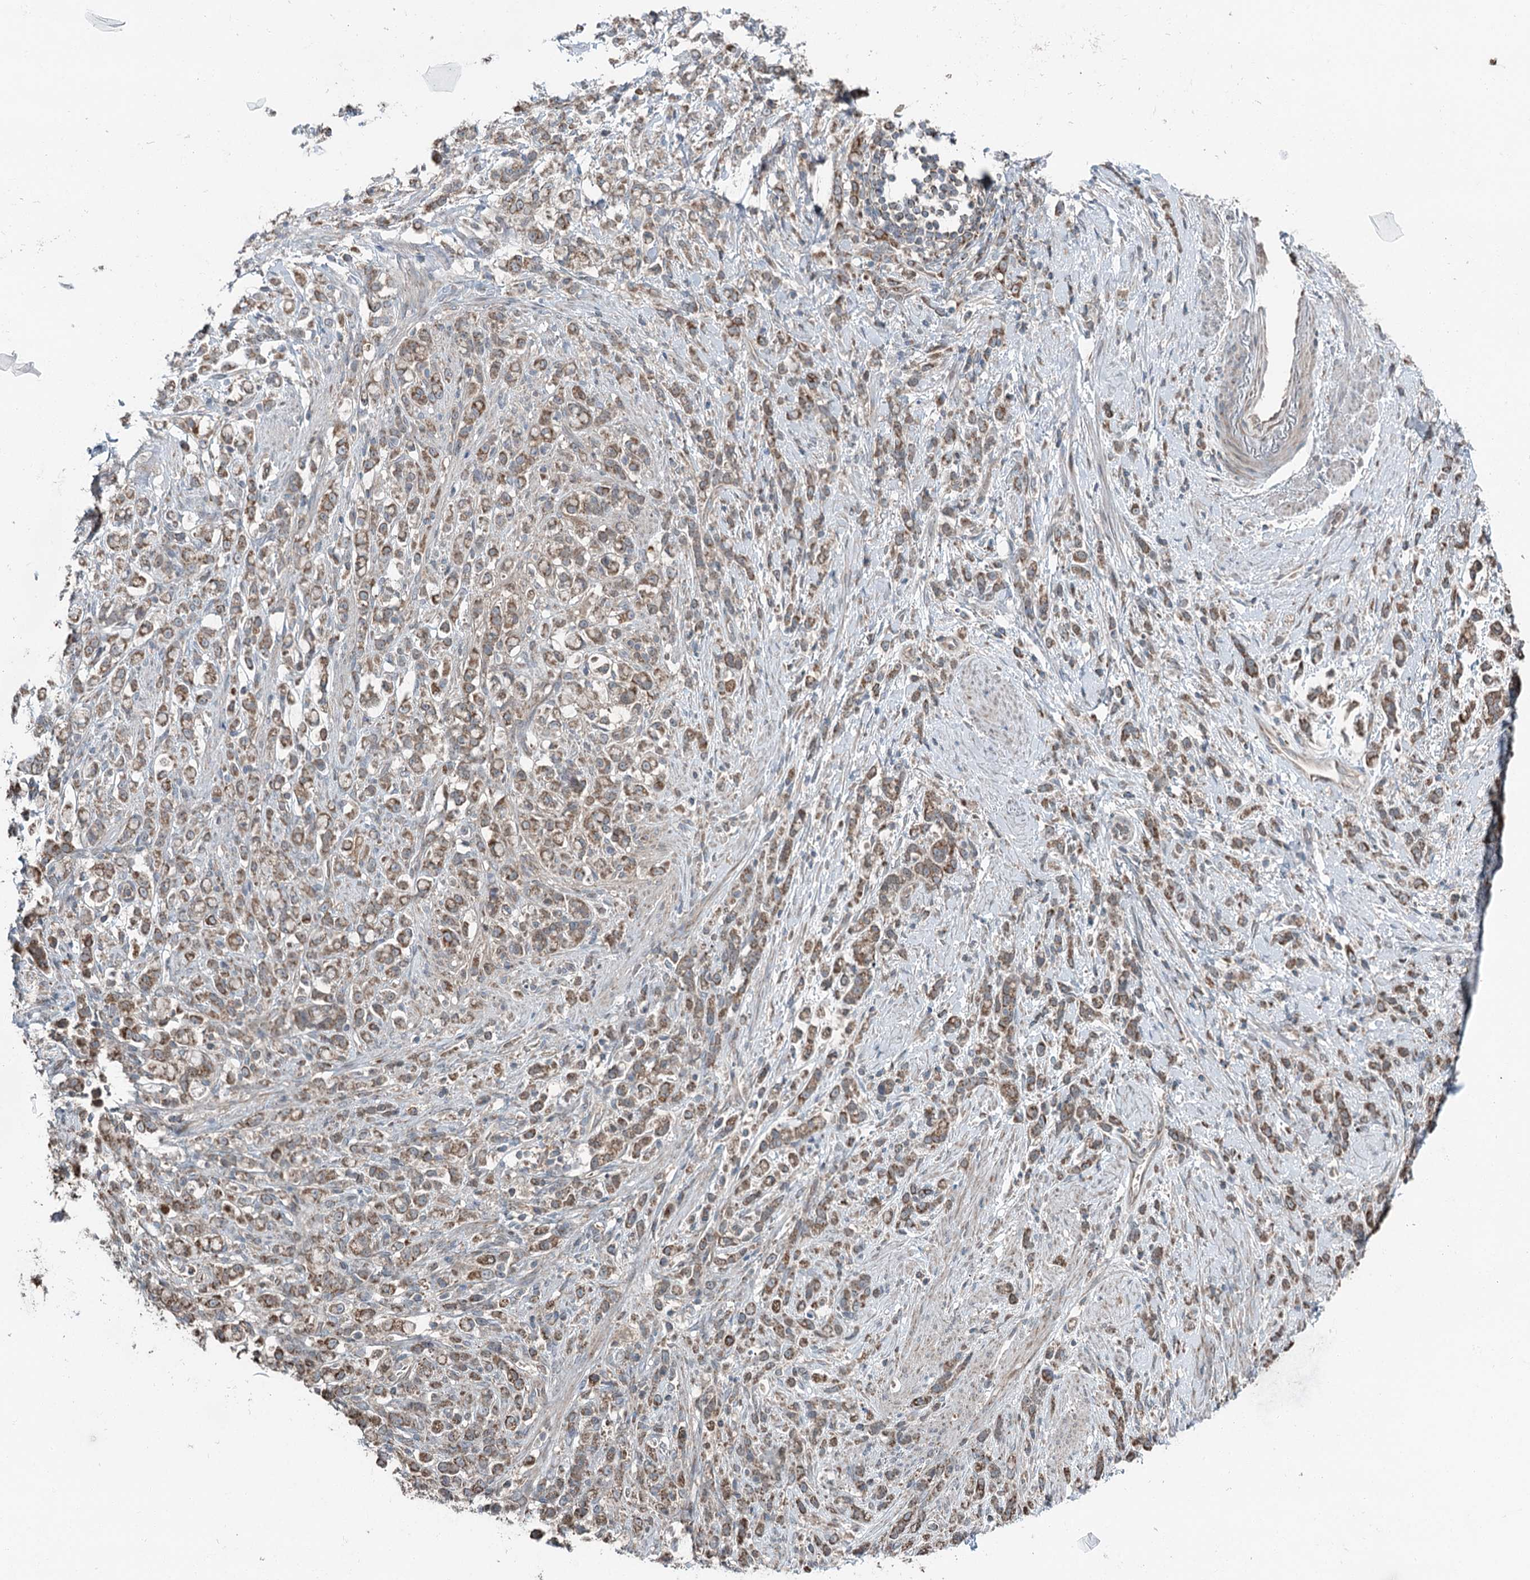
{"staining": {"intensity": "moderate", "quantity": ">75%", "location": "cytoplasmic/membranous"}, "tissue": "stomach cancer", "cell_type": "Tumor cells", "image_type": "cancer", "snomed": [{"axis": "morphology", "description": "Adenocarcinoma, NOS"}, {"axis": "topography", "description": "Stomach"}], "caption": "Adenocarcinoma (stomach) tissue exhibits moderate cytoplasmic/membranous positivity in about >75% of tumor cells (Brightfield microscopy of DAB IHC at high magnification).", "gene": "SKIC3", "patient": {"sex": "female", "age": 60}}